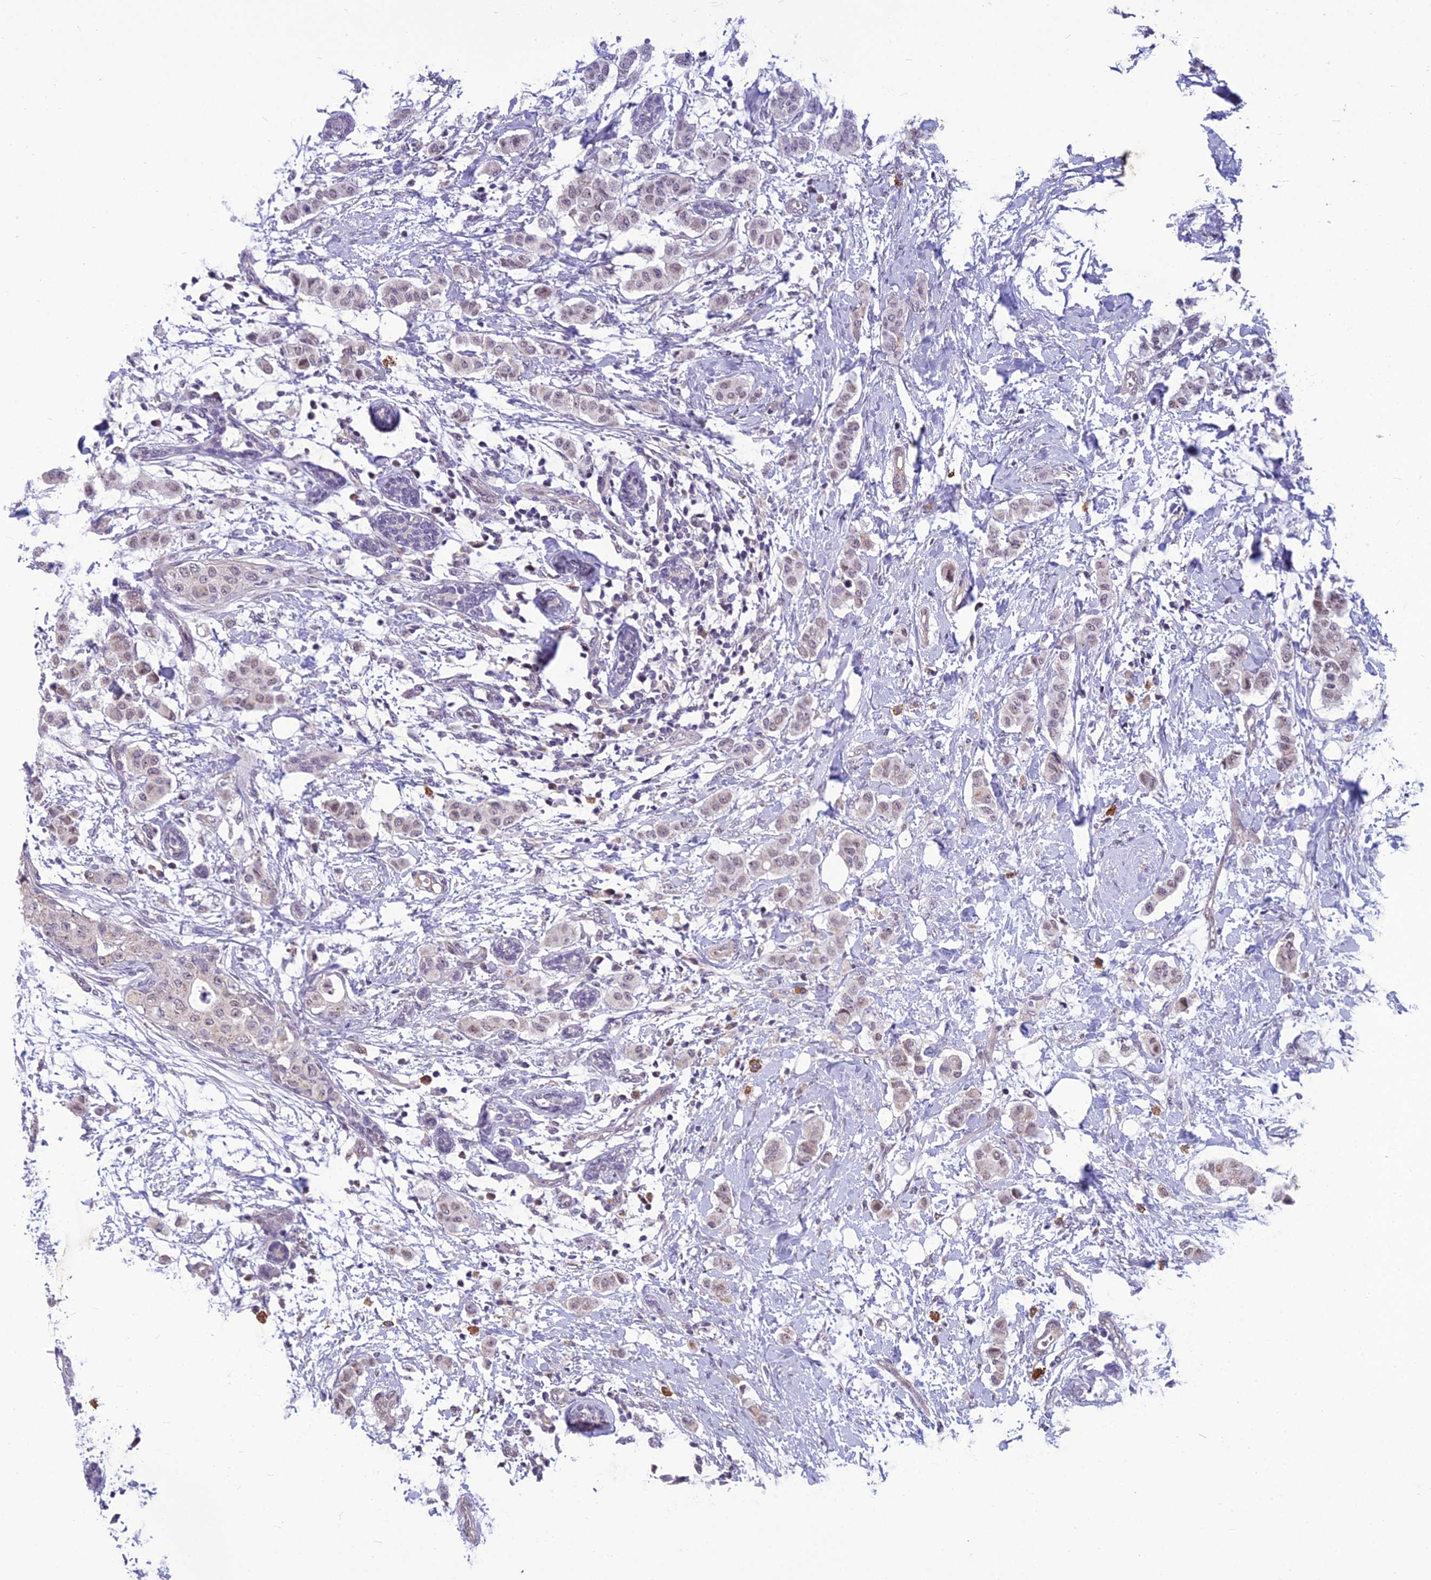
{"staining": {"intensity": "weak", "quantity": "<25%", "location": "nuclear"}, "tissue": "breast cancer", "cell_type": "Tumor cells", "image_type": "cancer", "snomed": [{"axis": "morphology", "description": "Duct carcinoma"}, {"axis": "topography", "description": "Breast"}], "caption": "DAB immunohistochemical staining of breast cancer (infiltrating ductal carcinoma) shows no significant positivity in tumor cells. The staining was performed using DAB to visualize the protein expression in brown, while the nuclei were stained in blue with hematoxylin (Magnification: 20x).", "gene": "FBRS", "patient": {"sex": "female", "age": 40}}